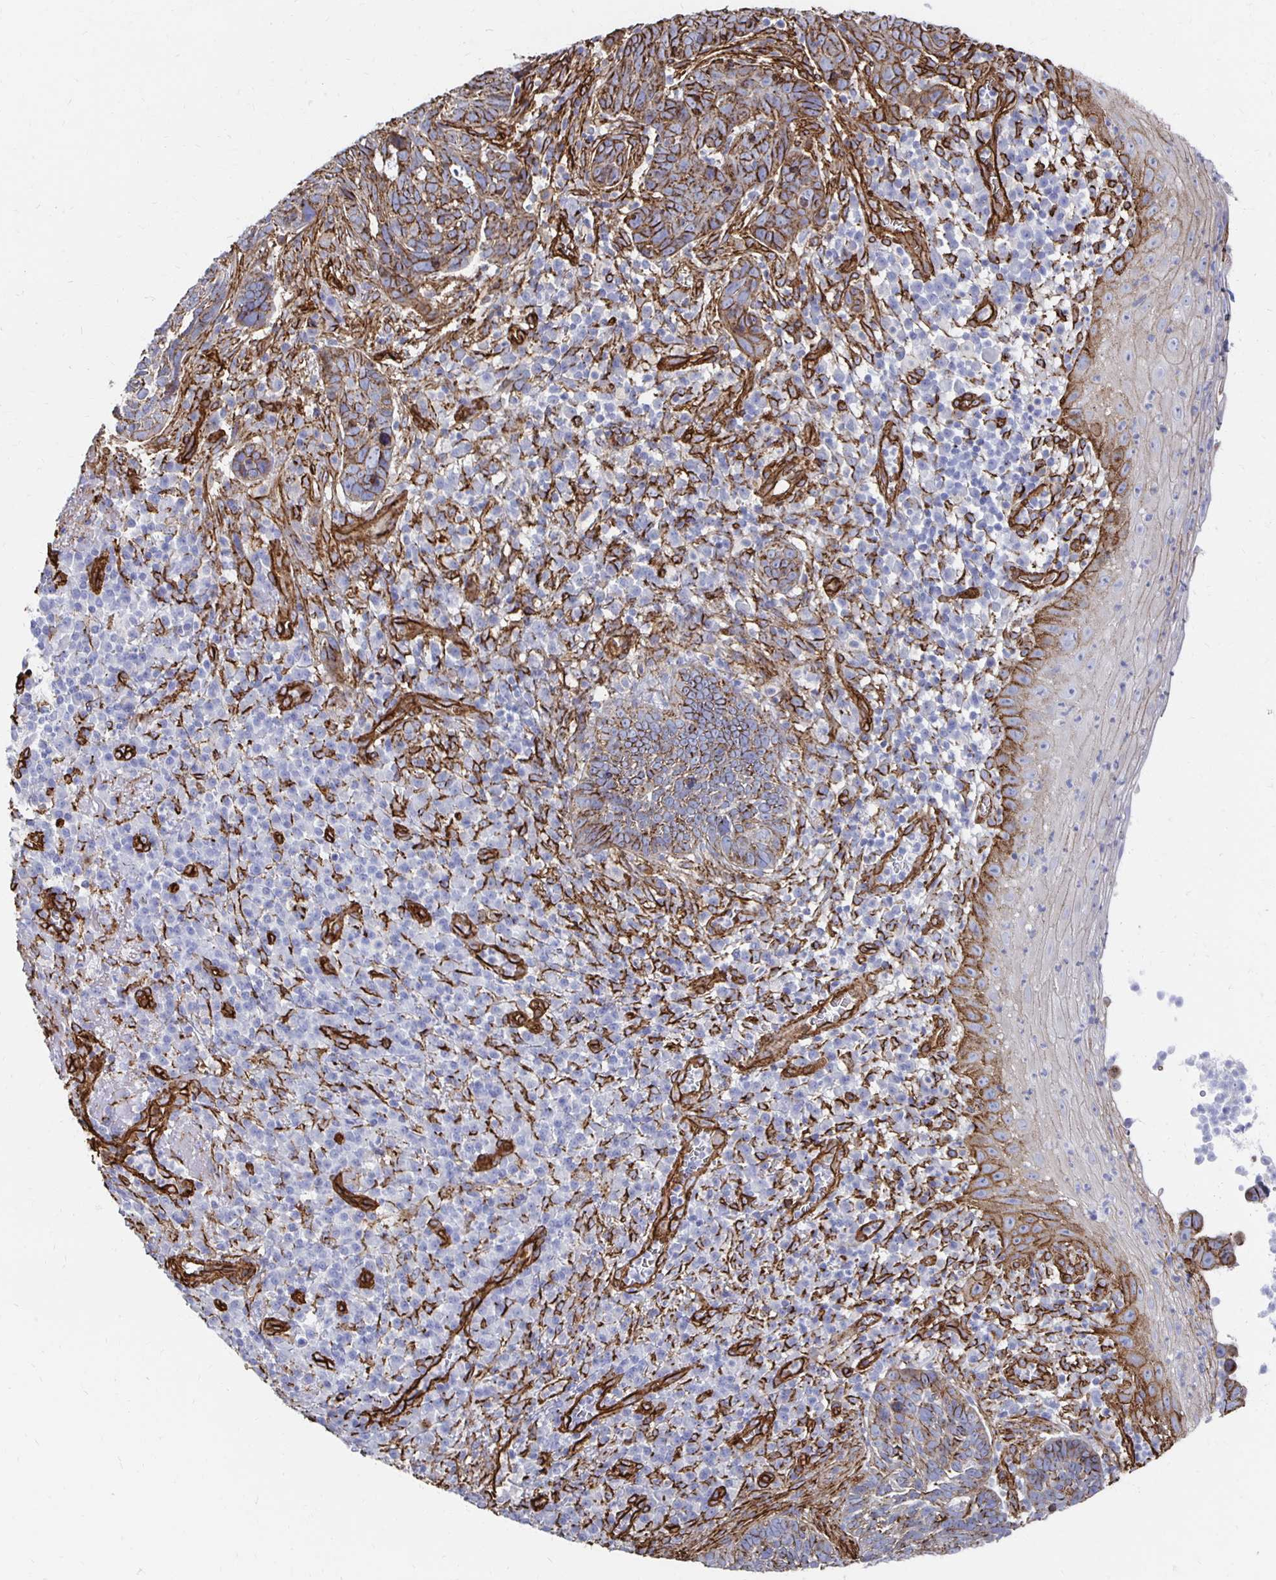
{"staining": {"intensity": "moderate", "quantity": "25%-75%", "location": "cytoplasmic/membranous"}, "tissue": "skin cancer", "cell_type": "Tumor cells", "image_type": "cancer", "snomed": [{"axis": "morphology", "description": "Basal cell carcinoma"}, {"axis": "topography", "description": "Skin"}, {"axis": "topography", "description": "Skin of face"}], "caption": "The photomicrograph shows a brown stain indicating the presence of a protein in the cytoplasmic/membranous of tumor cells in skin cancer (basal cell carcinoma).", "gene": "VIPR2", "patient": {"sex": "female", "age": 95}}